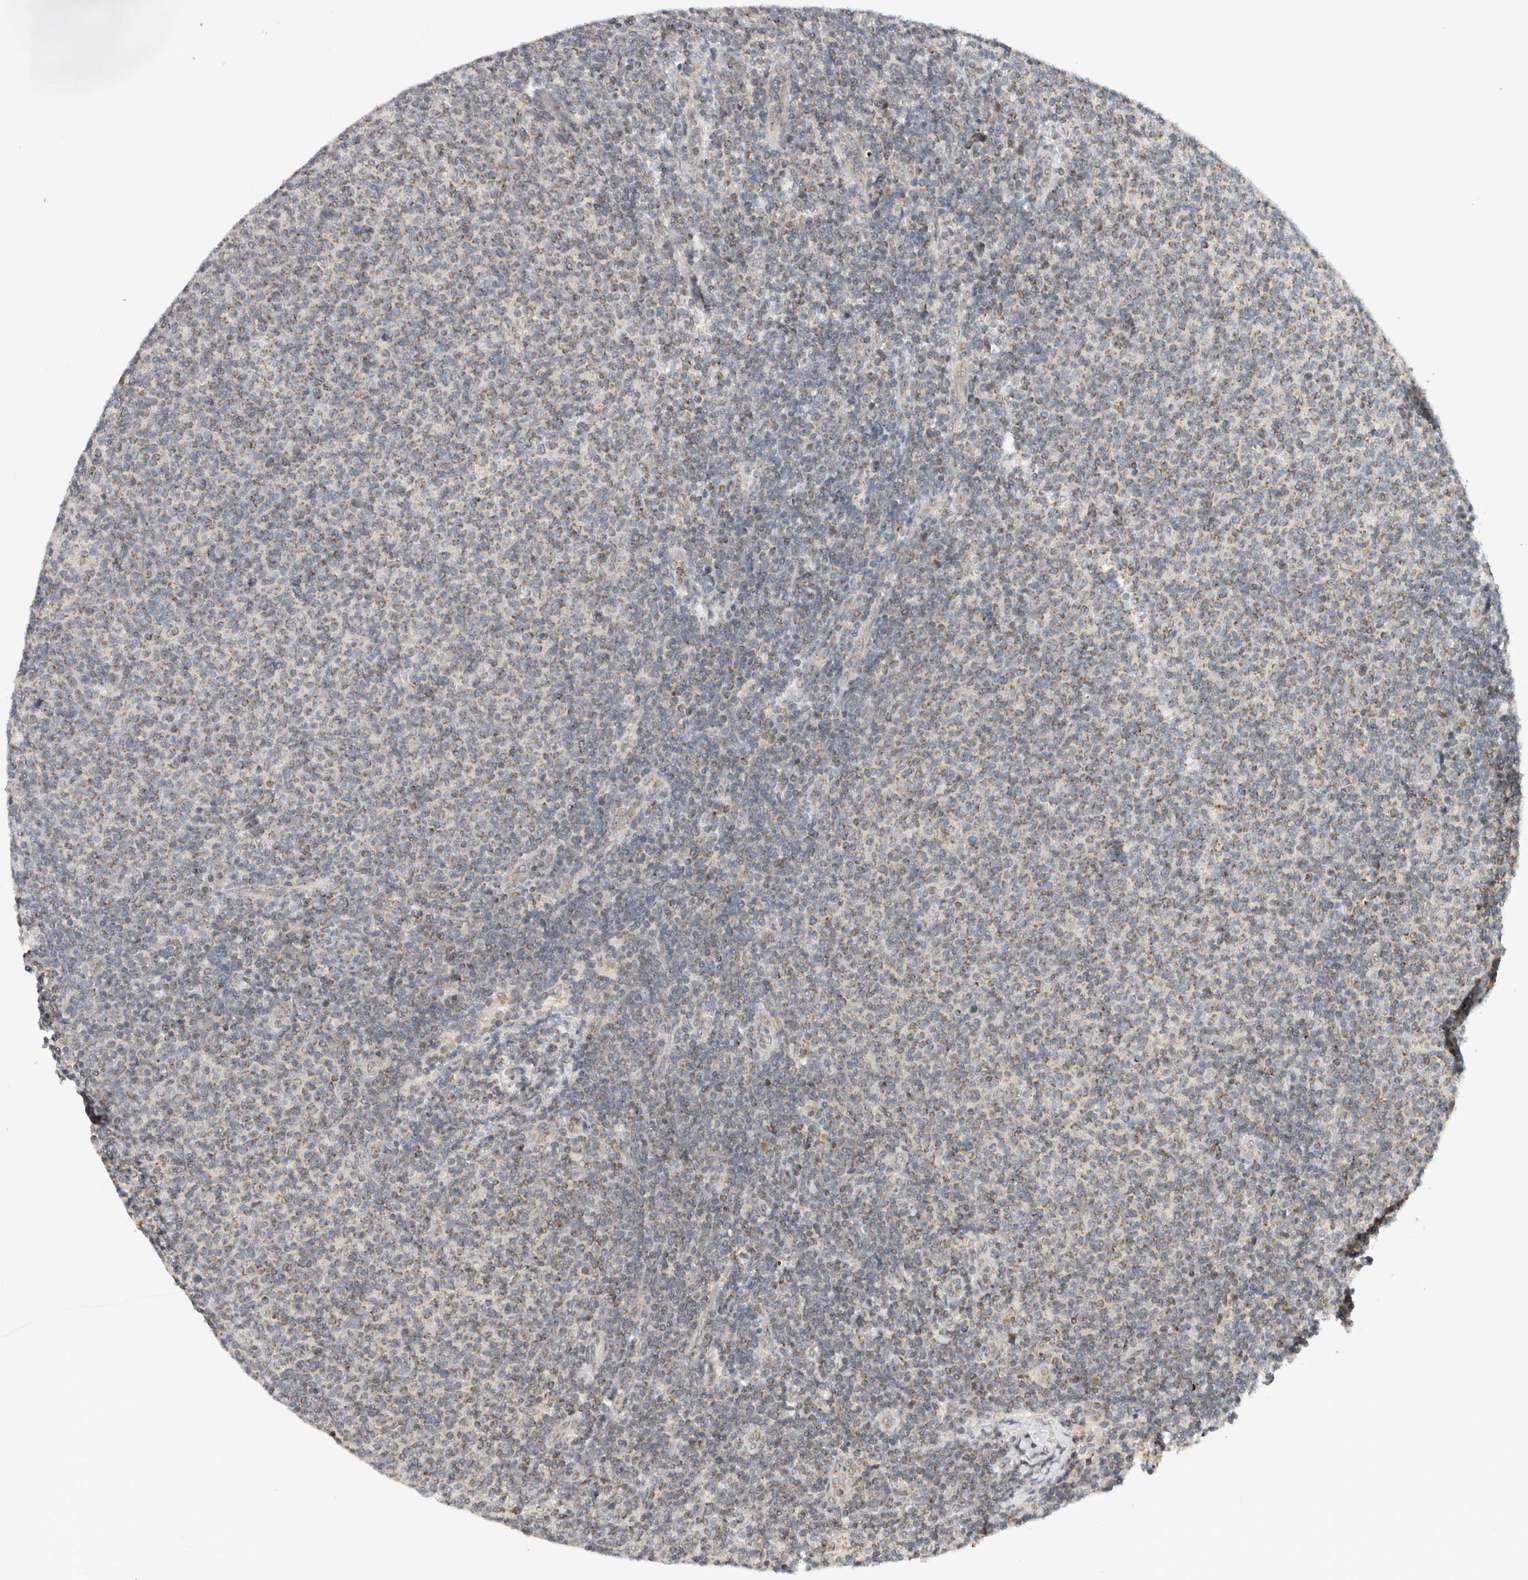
{"staining": {"intensity": "weak", "quantity": ">75%", "location": "cytoplasmic/membranous"}, "tissue": "lymphoma", "cell_type": "Tumor cells", "image_type": "cancer", "snomed": [{"axis": "morphology", "description": "Malignant lymphoma, non-Hodgkin's type, Low grade"}, {"axis": "topography", "description": "Lymph node"}], "caption": "Immunohistochemistry (DAB) staining of lymphoma displays weak cytoplasmic/membranous protein staining in approximately >75% of tumor cells.", "gene": "CMC2", "patient": {"sex": "male", "age": 66}}